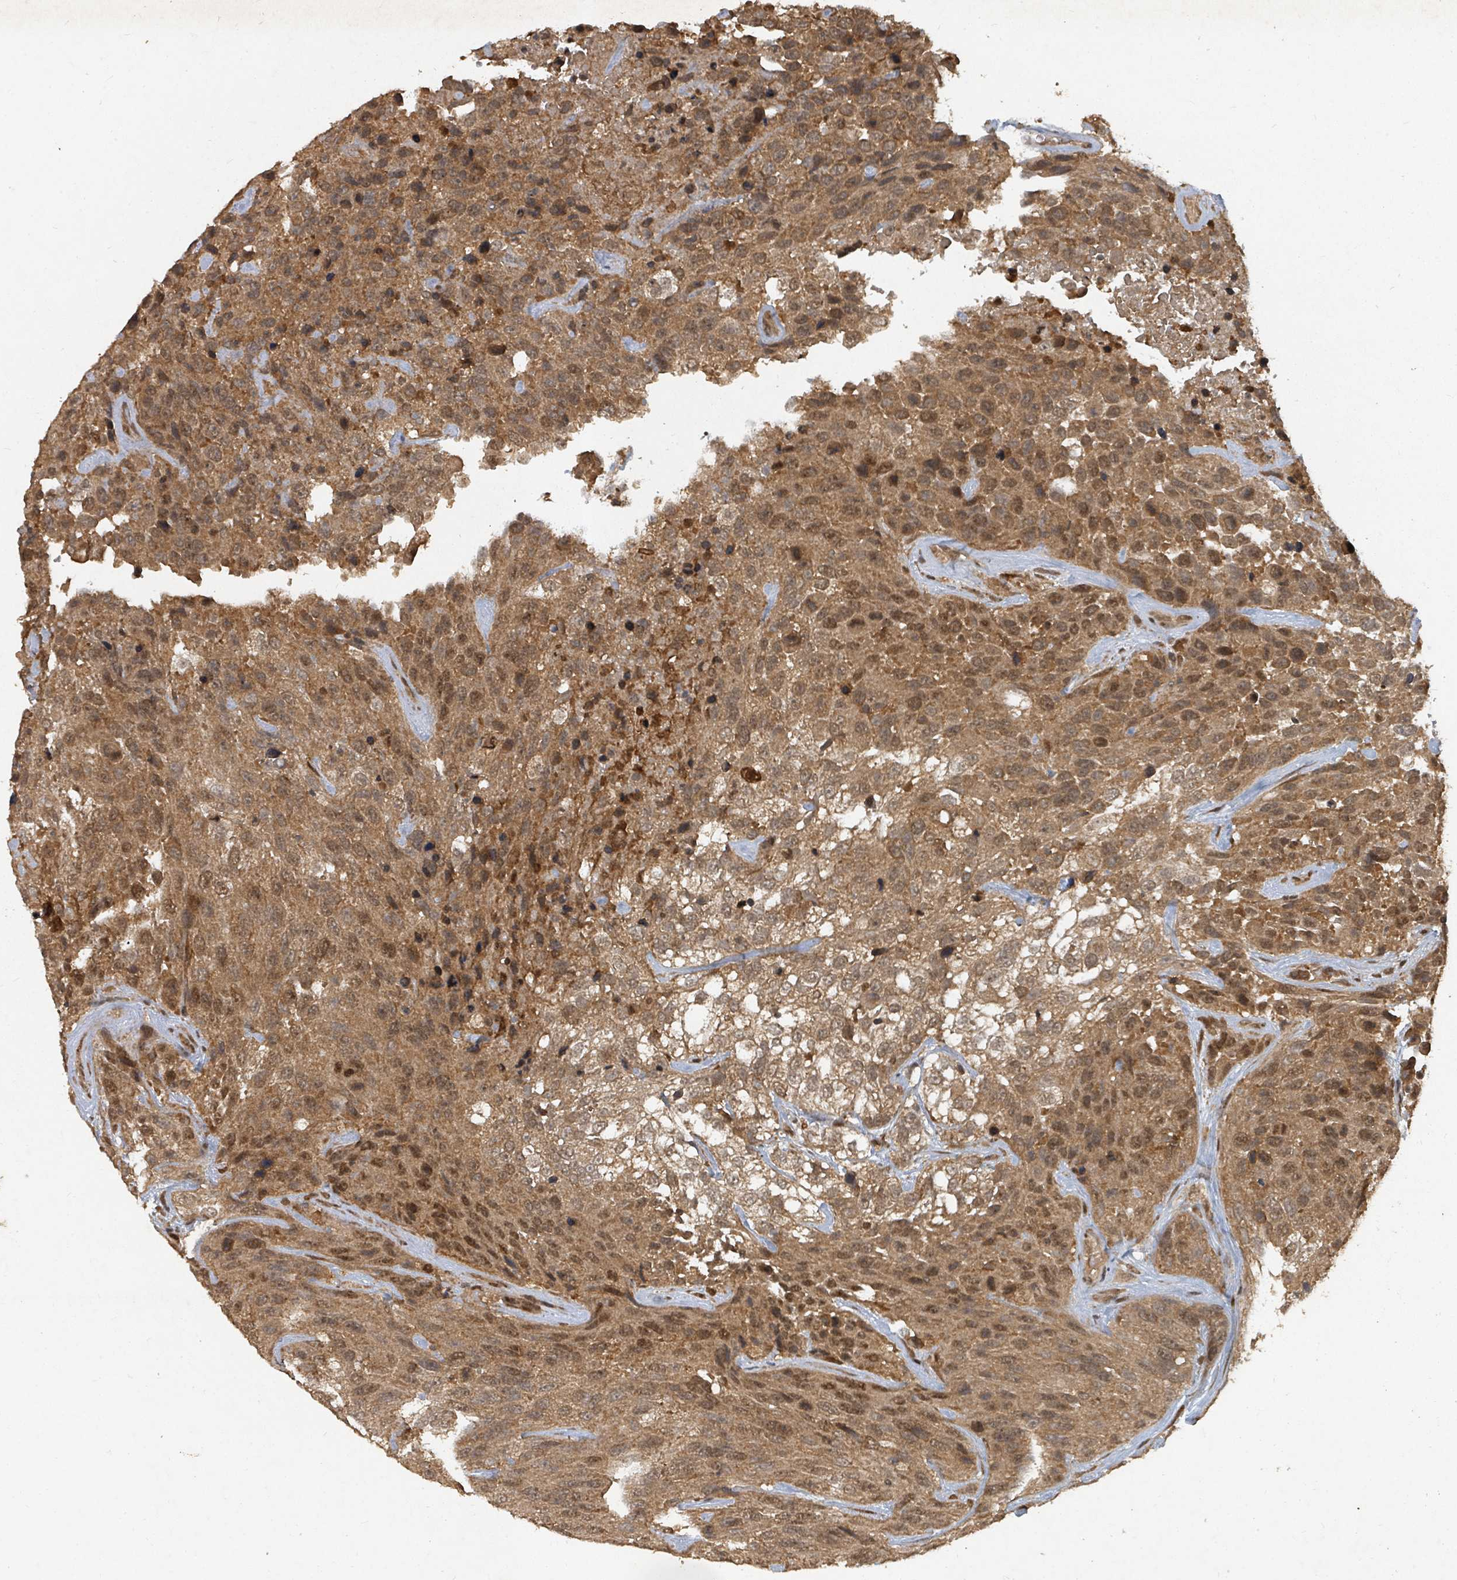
{"staining": {"intensity": "moderate", "quantity": ">75%", "location": "cytoplasmic/membranous,nuclear"}, "tissue": "urothelial cancer", "cell_type": "Tumor cells", "image_type": "cancer", "snomed": [{"axis": "morphology", "description": "Urothelial carcinoma, High grade"}, {"axis": "topography", "description": "Urinary bladder"}], "caption": "IHC micrograph of neoplastic tissue: human high-grade urothelial carcinoma stained using immunohistochemistry (IHC) reveals medium levels of moderate protein expression localized specifically in the cytoplasmic/membranous and nuclear of tumor cells, appearing as a cytoplasmic/membranous and nuclear brown color.", "gene": "KDM4E", "patient": {"sex": "female", "age": 70}}